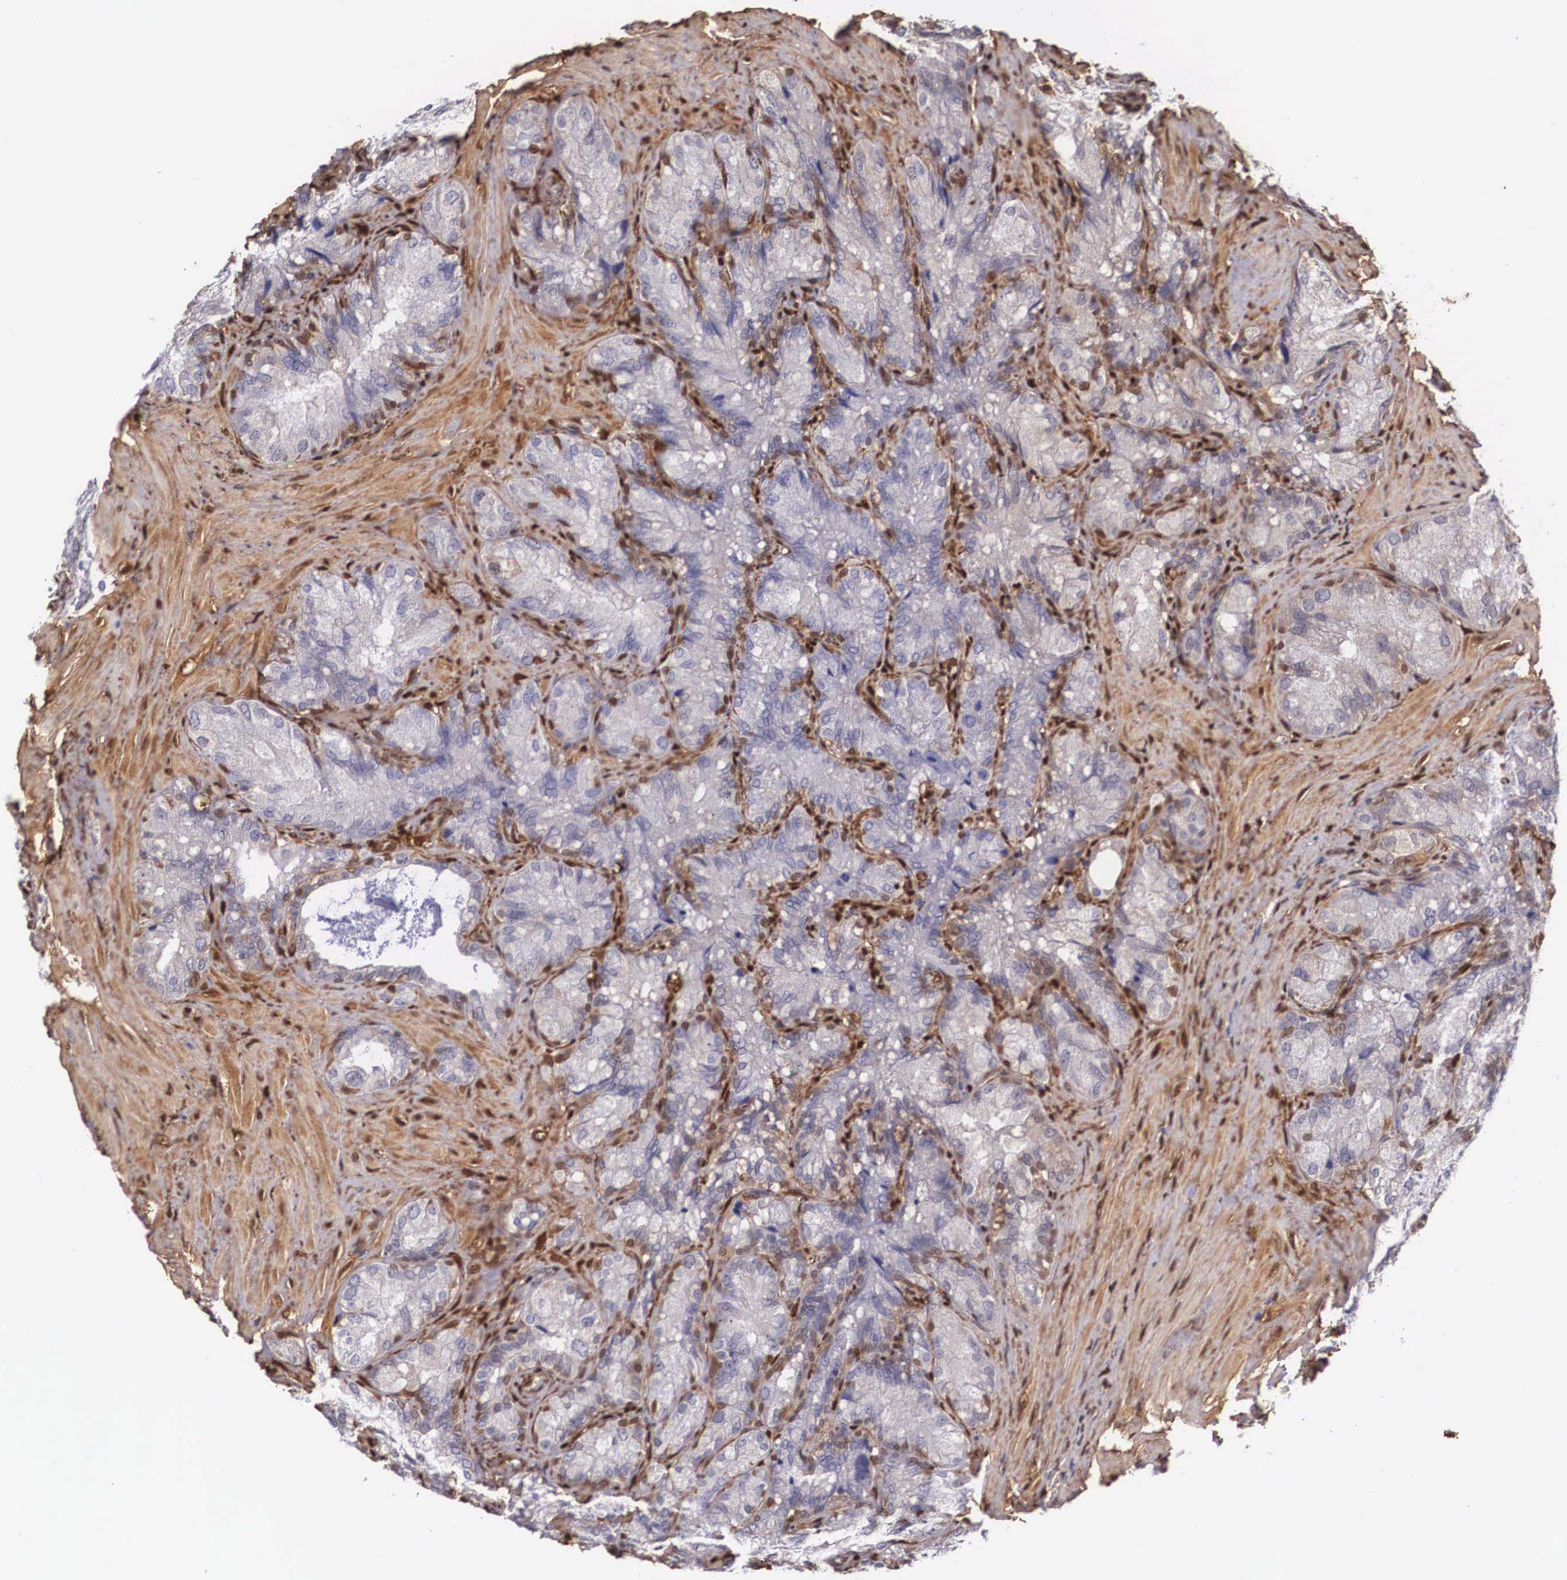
{"staining": {"intensity": "negative", "quantity": "none", "location": "none"}, "tissue": "seminal vesicle", "cell_type": "Glandular cells", "image_type": "normal", "snomed": [{"axis": "morphology", "description": "Normal tissue, NOS"}, {"axis": "topography", "description": "Seminal veicle"}], "caption": "Immunohistochemical staining of benign seminal vesicle shows no significant expression in glandular cells. Brightfield microscopy of IHC stained with DAB (3,3'-diaminobenzidine) (brown) and hematoxylin (blue), captured at high magnification.", "gene": "LGALS1", "patient": {"sex": "male", "age": 69}}